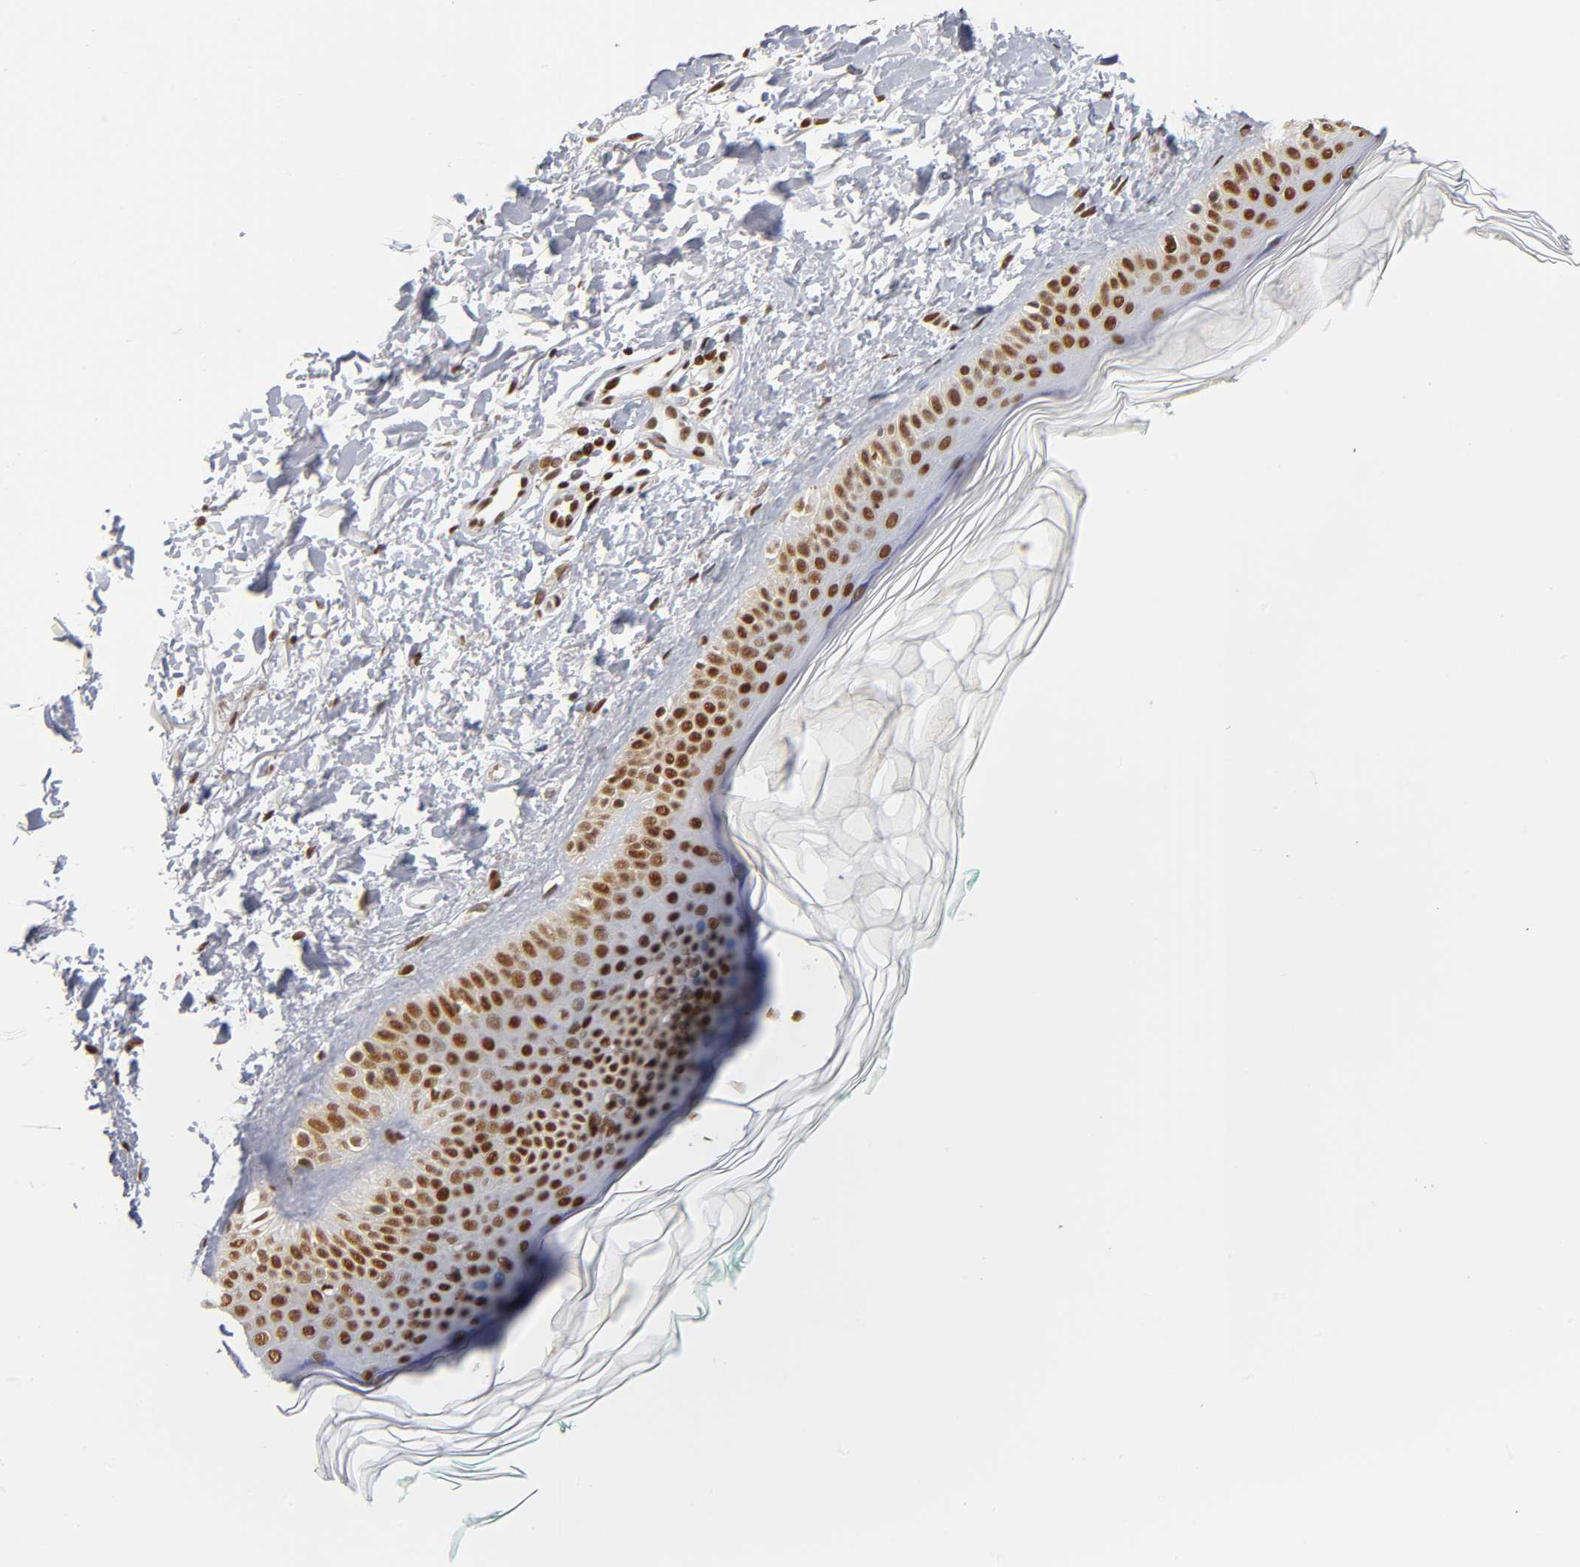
{"staining": {"intensity": "strong", "quantity": "25%-75%", "location": "nuclear"}, "tissue": "skin", "cell_type": "Fibroblasts", "image_type": "normal", "snomed": [{"axis": "morphology", "description": "Normal tissue, NOS"}, {"axis": "topography", "description": "Skin"}], "caption": "Skin stained with immunohistochemistry shows strong nuclear positivity in about 25%-75% of fibroblasts.", "gene": "ILKAP", "patient": {"sex": "male", "age": 71}}